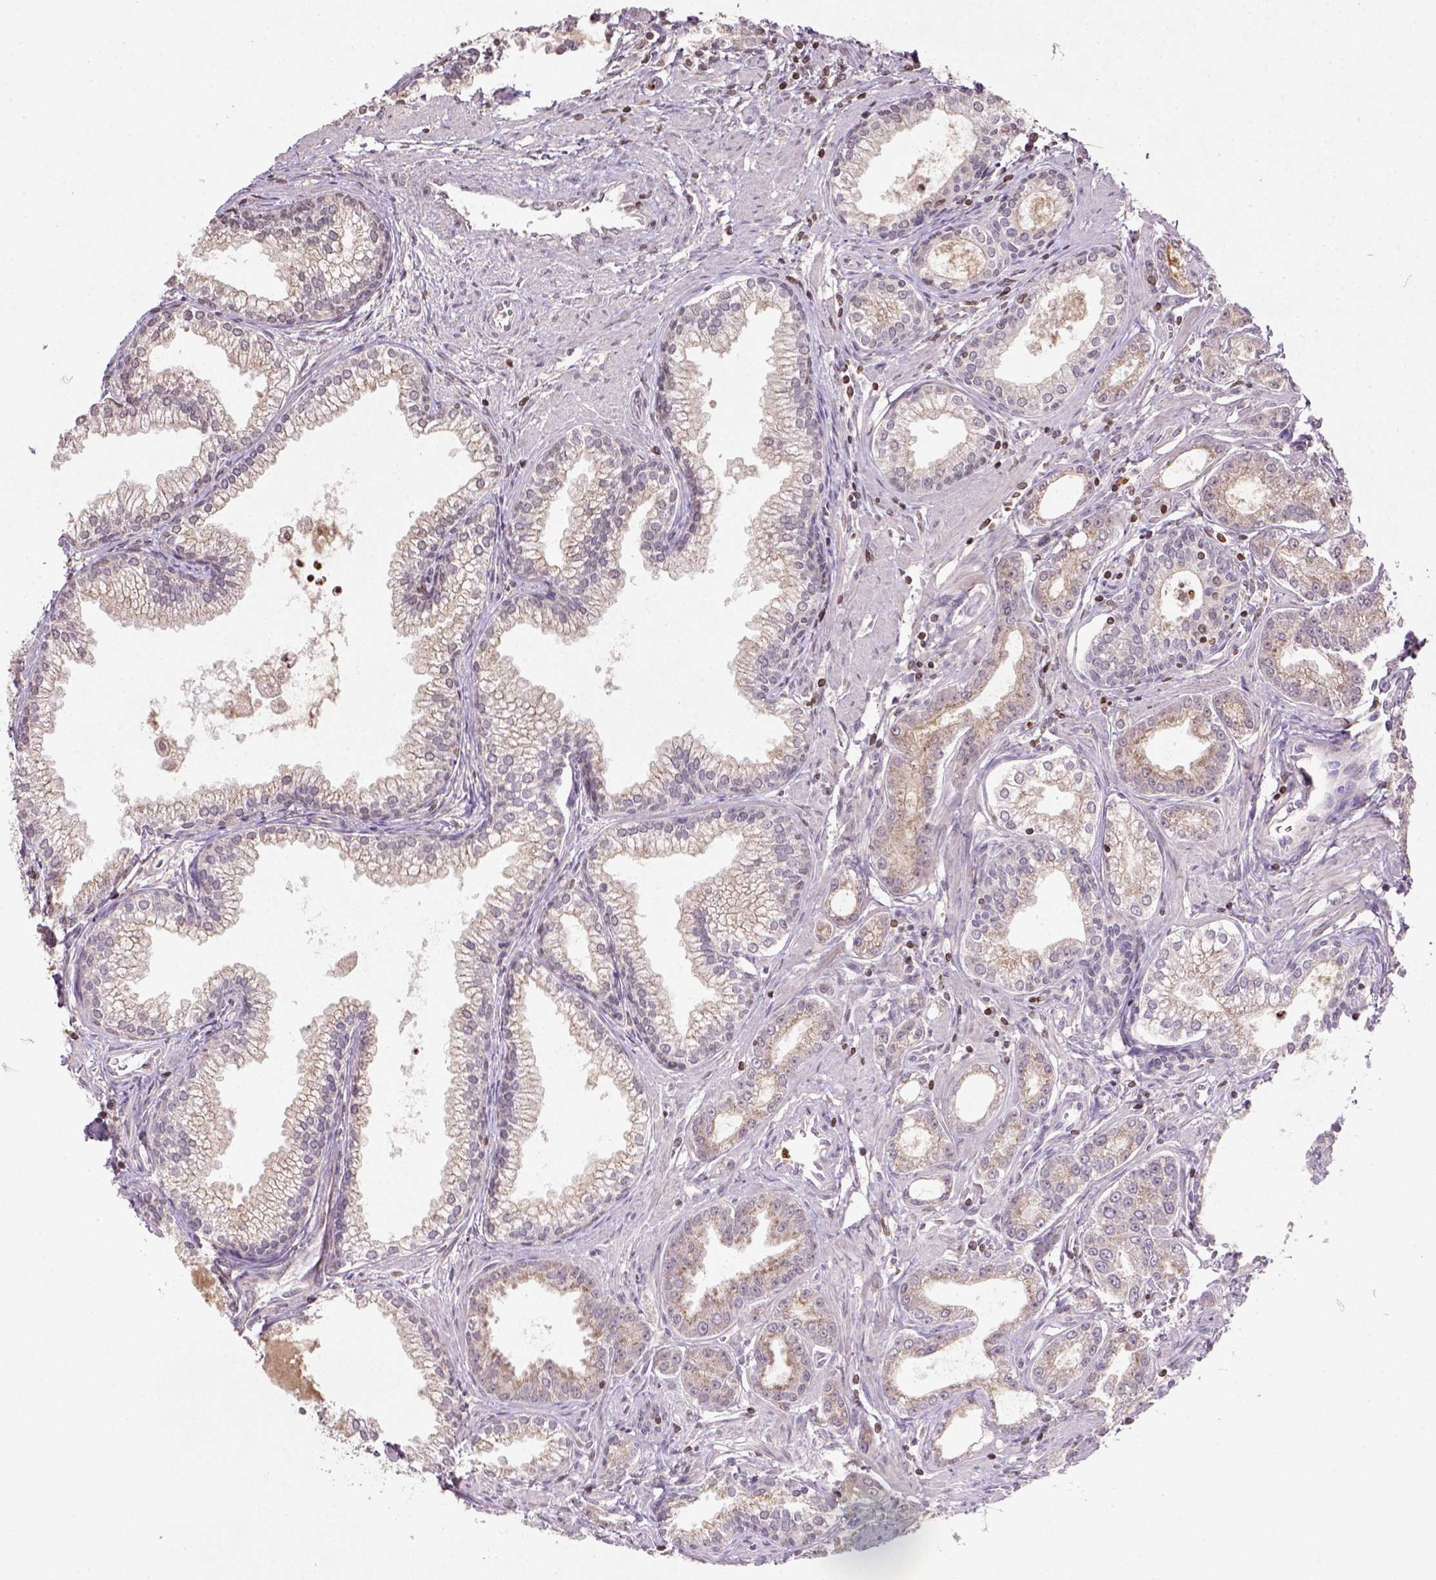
{"staining": {"intensity": "weak", "quantity": ">75%", "location": "cytoplasmic/membranous"}, "tissue": "prostate cancer", "cell_type": "Tumor cells", "image_type": "cancer", "snomed": [{"axis": "morphology", "description": "Adenocarcinoma, NOS"}, {"axis": "topography", "description": "Prostate"}], "caption": "This is an image of immunohistochemistry staining of prostate adenocarcinoma, which shows weak positivity in the cytoplasmic/membranous of tumor cells.", "gene": "NUDT3", "patient": {"sex": "male", "age": 71}}